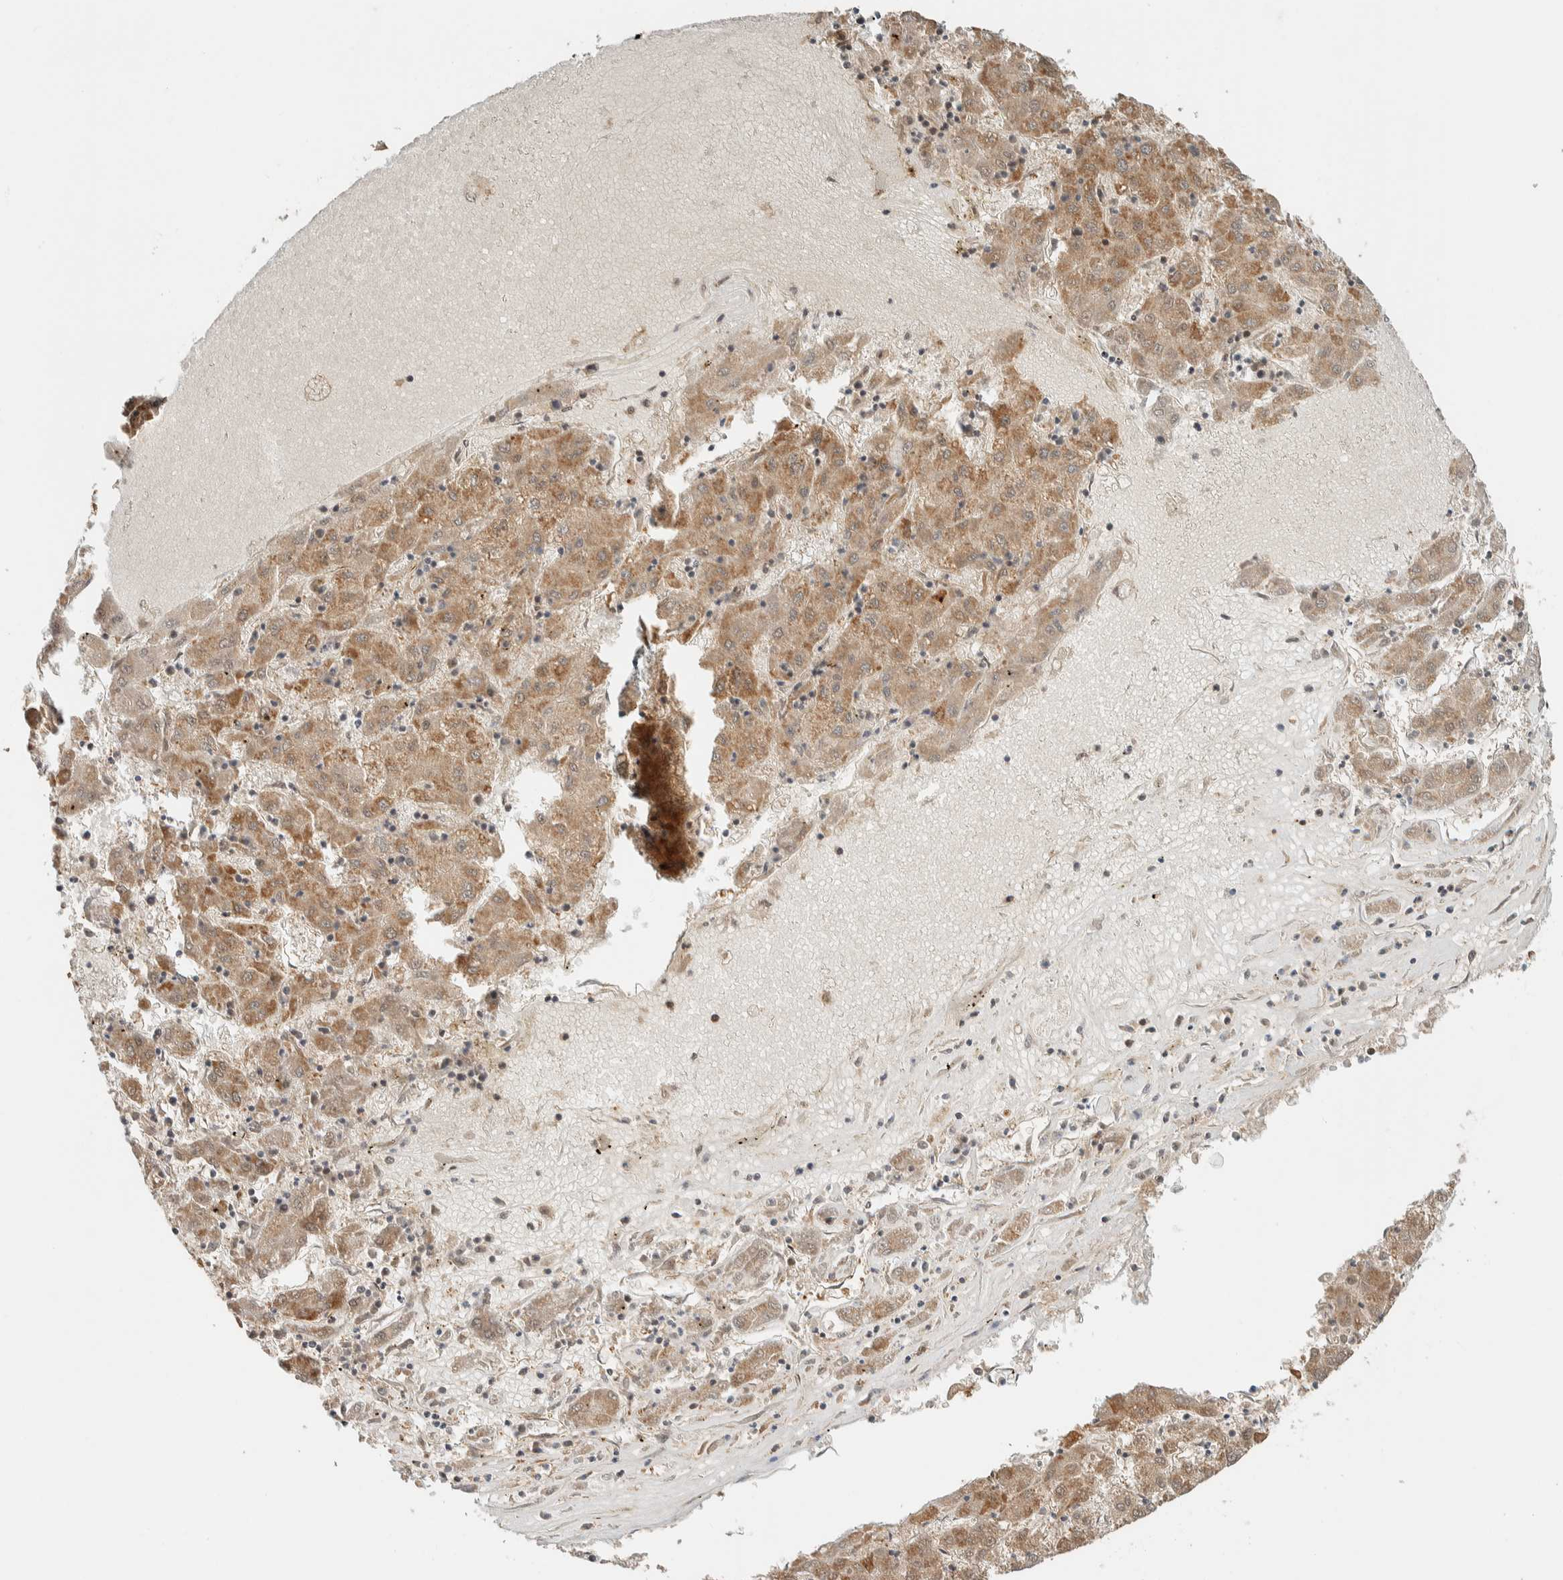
{"staining": {"intensity": "moderate", "quantity": ">75%", "location": "cytoplasmic/membranous,nuclear"}, "tissue": "liver cancer", "cell_type": "Tumor cells", "image_type": "cancer", "snomed": [{"axis": "morphology", "description": "Carcinoma, Hepatocellular, NOS"}, {"axis": "topography", "description": "Liver"}], "caption": "Protein expression analysis of liver cancer reveals moderate cytoplasmic/membranous and nuclear expression in approximately >75% of tumor cells.", "gene": "ZBTB2", "patient": {"sex": "male", "age": 72}}